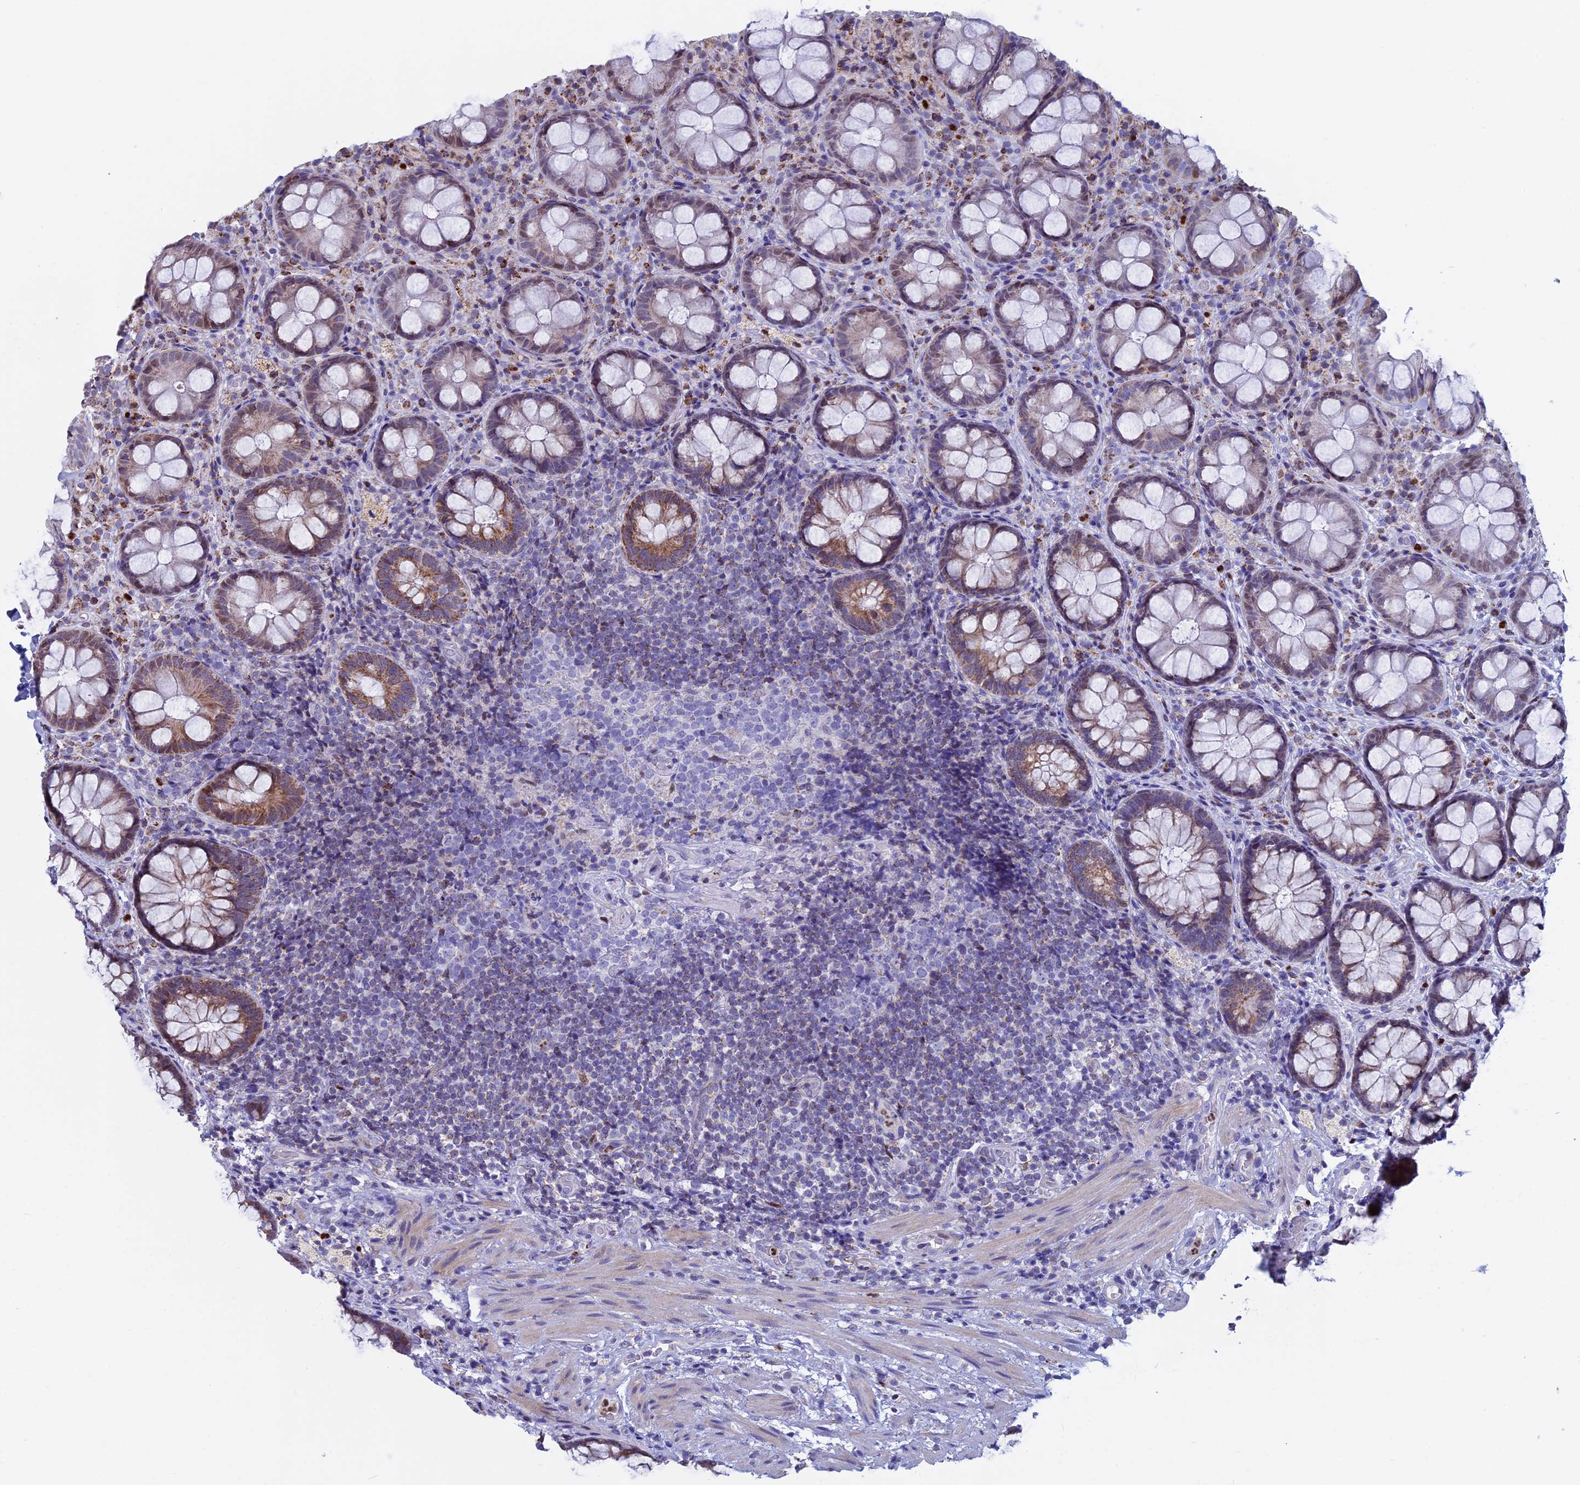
{"staining": {"intensity": "moderate", "quantity": "<25%", "location": "cytoplasmic/membranous"}, "tissue": "rectum", "cell_type": "Glandular cells", "image_type": "normal", "snomed": [{"axis": "morphology", "description": "Normal tissue, NOS"}, {"axis": "topography", "description": "Rectum"}], "caption": "Immunohistochemical staining of benign rectum exhibits moderate cytoplasmic/membranous protein expression in approximately <25% of glandular cells. (IHC, brightfield microscopy, high magnification).", "gene": "ACSS1", "patient": {"sex": "male", "age": 83}}